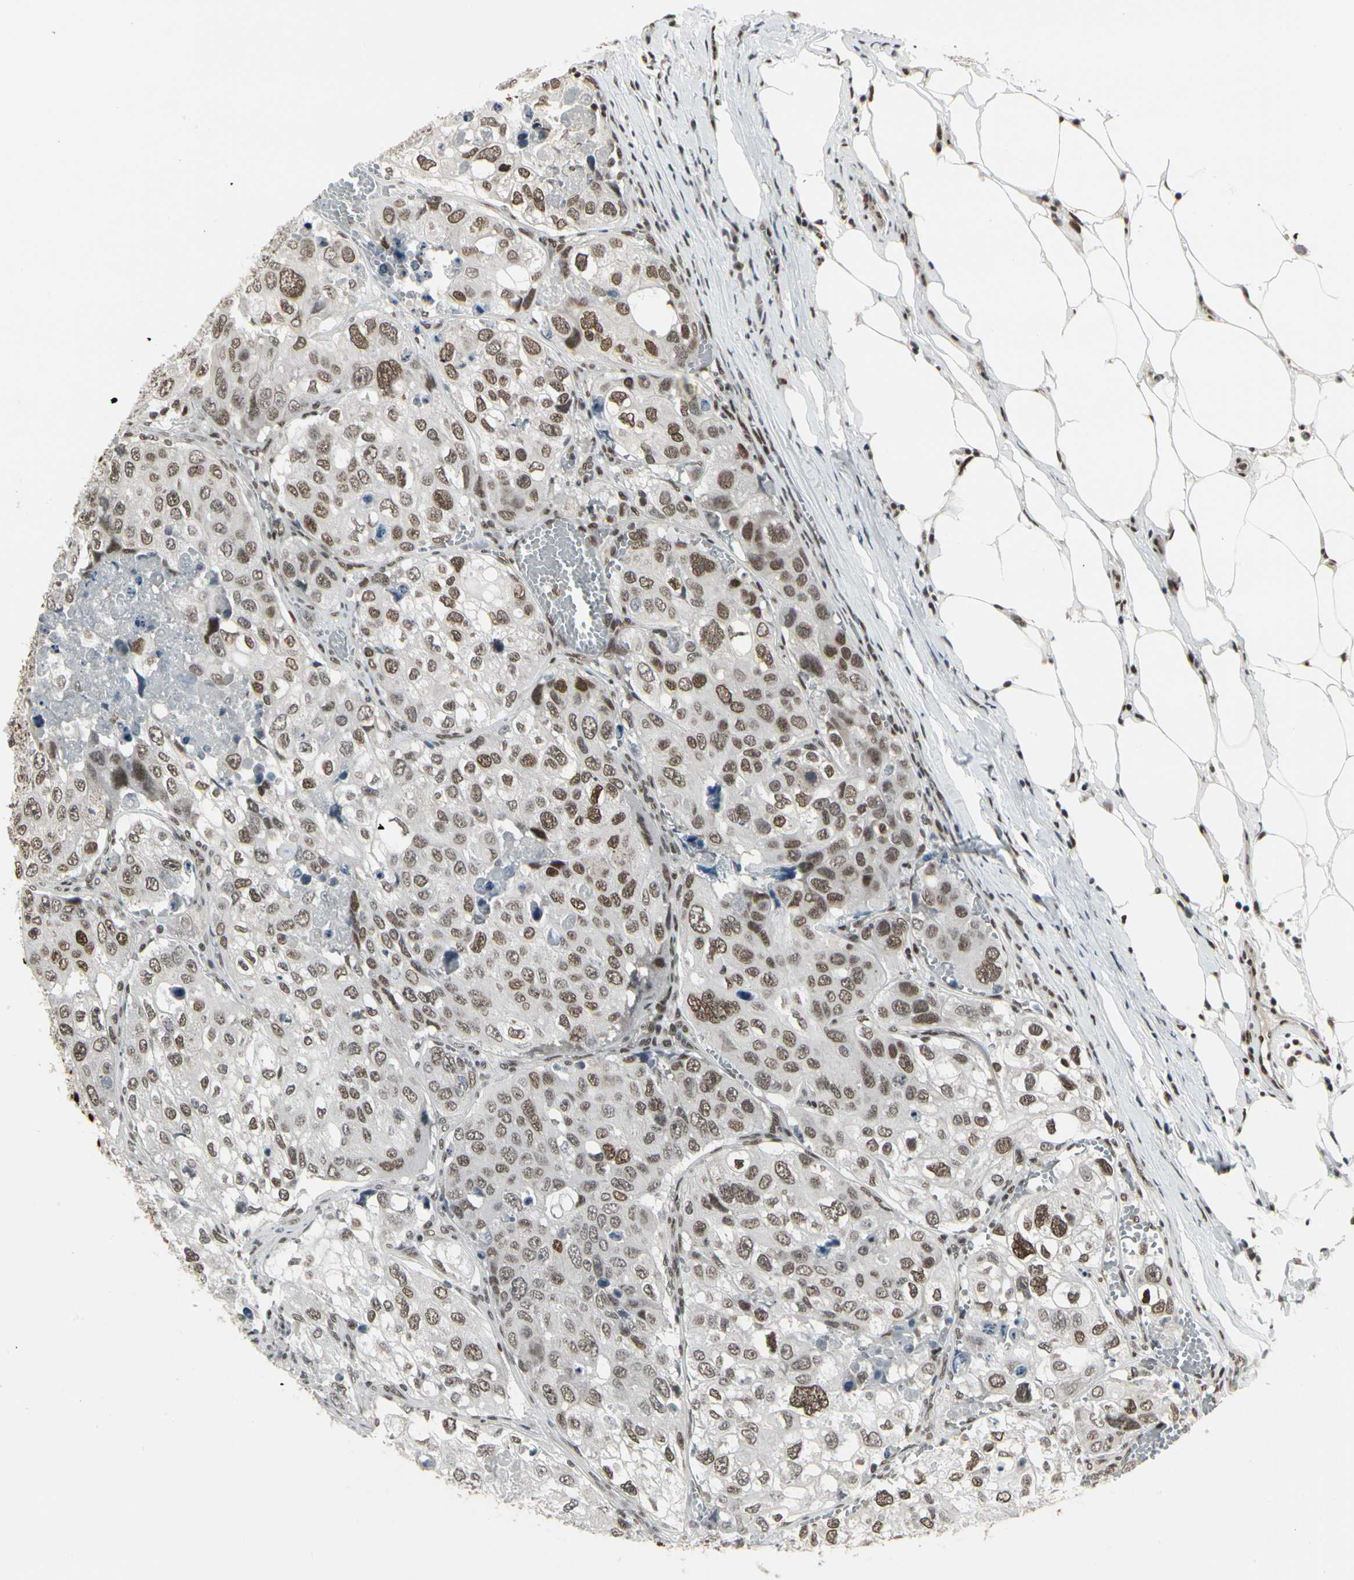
{"staining": {"intensity": "moderate", "quantity": ">75%", "location": "nuclear"}, "tissue": "urothelial cancer", "cell_type": "Tumor cells", "image_type": "cancer", "snomed": [{"axis": "morphology", "description": "Urothelial carcinoma, High grade"}, {"axis": "topography", "description": "Lymph node"}, {"axis": "topography", "description": "Urinary bladder"}], "caption": "The histopathology image shows a brown stain indicating the presence of a protein in the nuclear of tumor cells in high-grade urothelial carcinoma.", "gene": "HMG20A", "patient": {"sex": "male", "age": 51}}